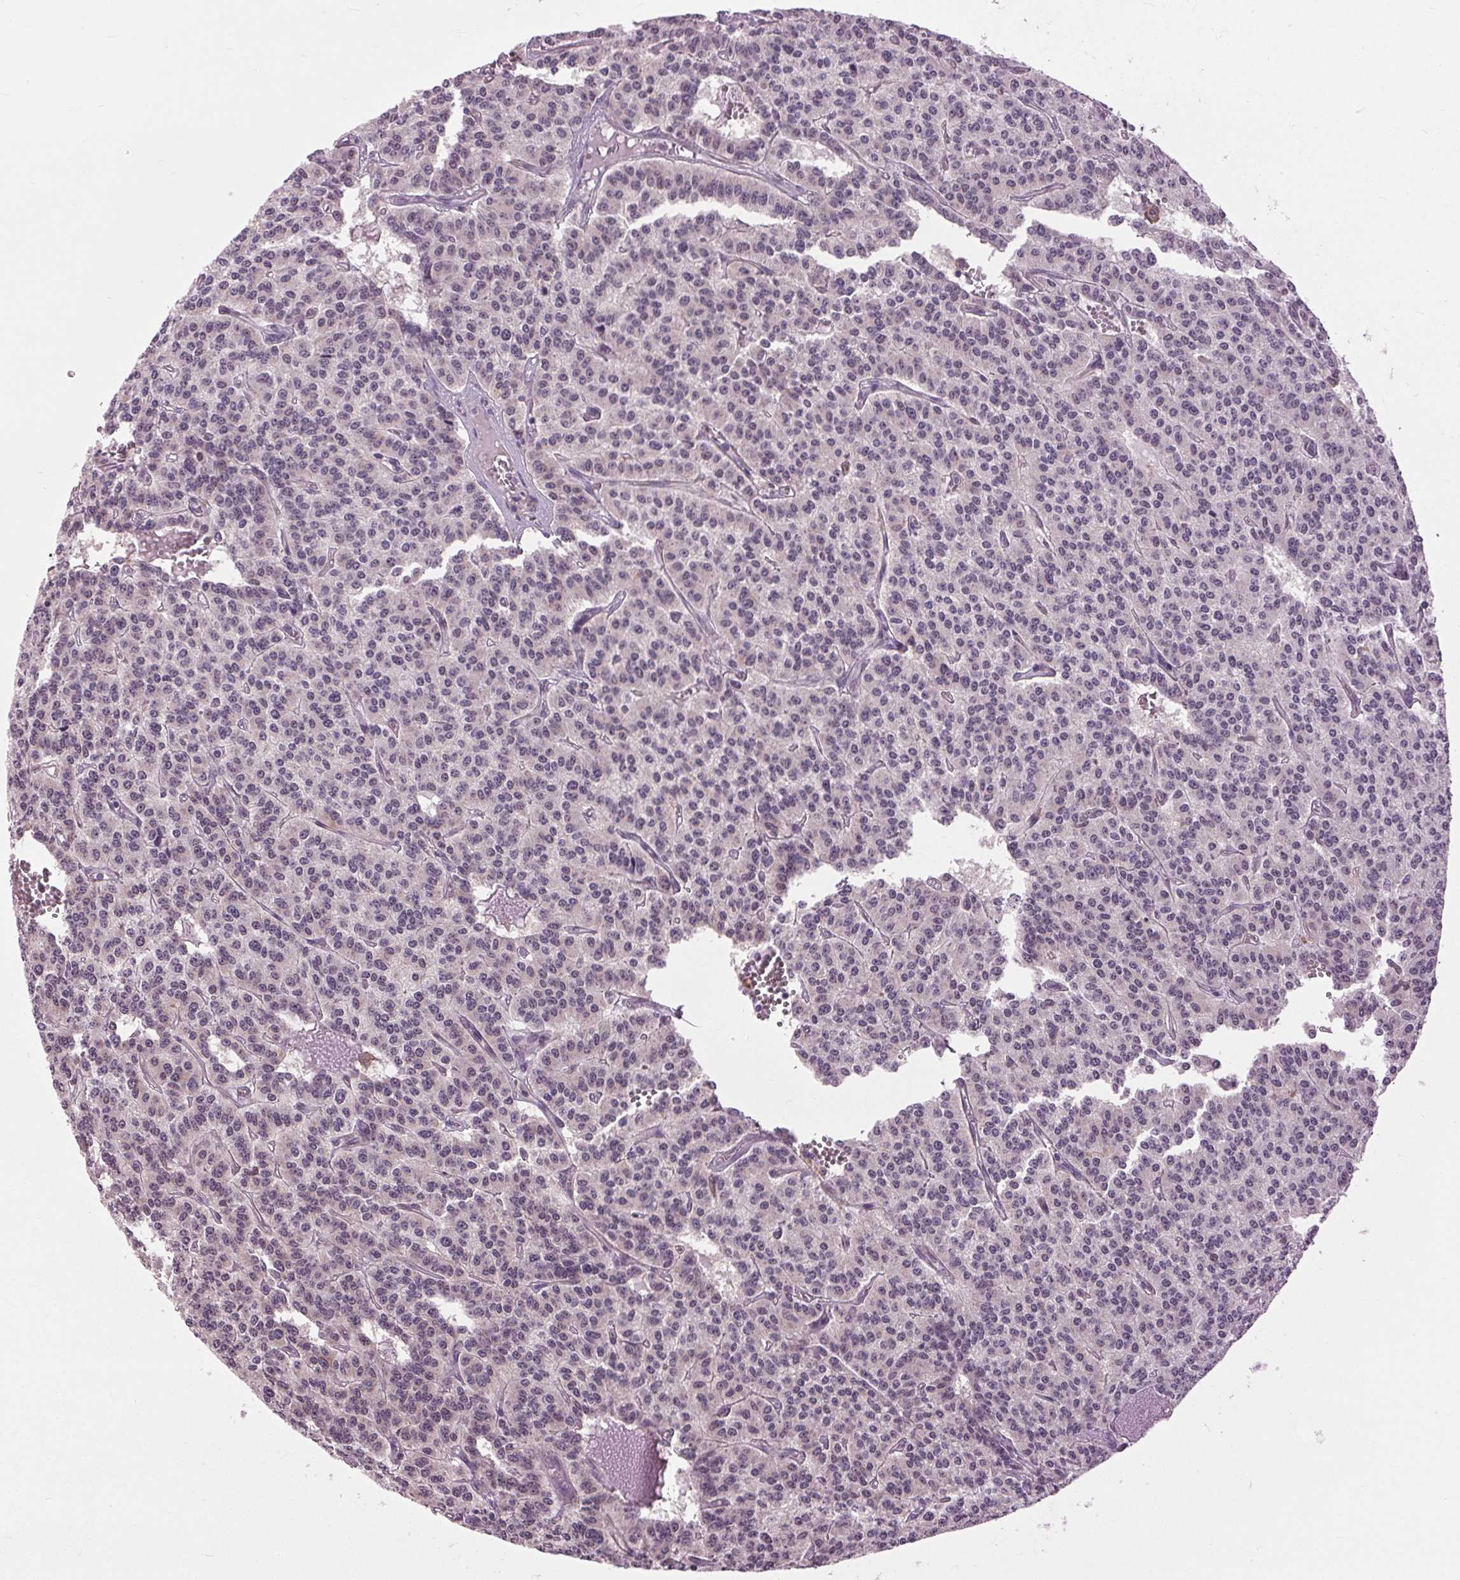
{"staining": {"intensity": "weak", "quantity": "<25%", "location": "nuclear"}, "tissue": "carcinoid", "cell_type": "Tumor cells", "image_type": "cancer", "snomed": [{"axis": "morphology", "description": "Carcinoid, malignant, NOS"}, {"axis": "topography", "description": "Lung"}], "caption": "Immunohistochemistry (IHC) image of neoplastic tissue: carcinoid stained with DAB reveals no significant protein staining in tumor cells.", "gene": "BSDC1", "patient": {"sex": "female", "age": 71}}